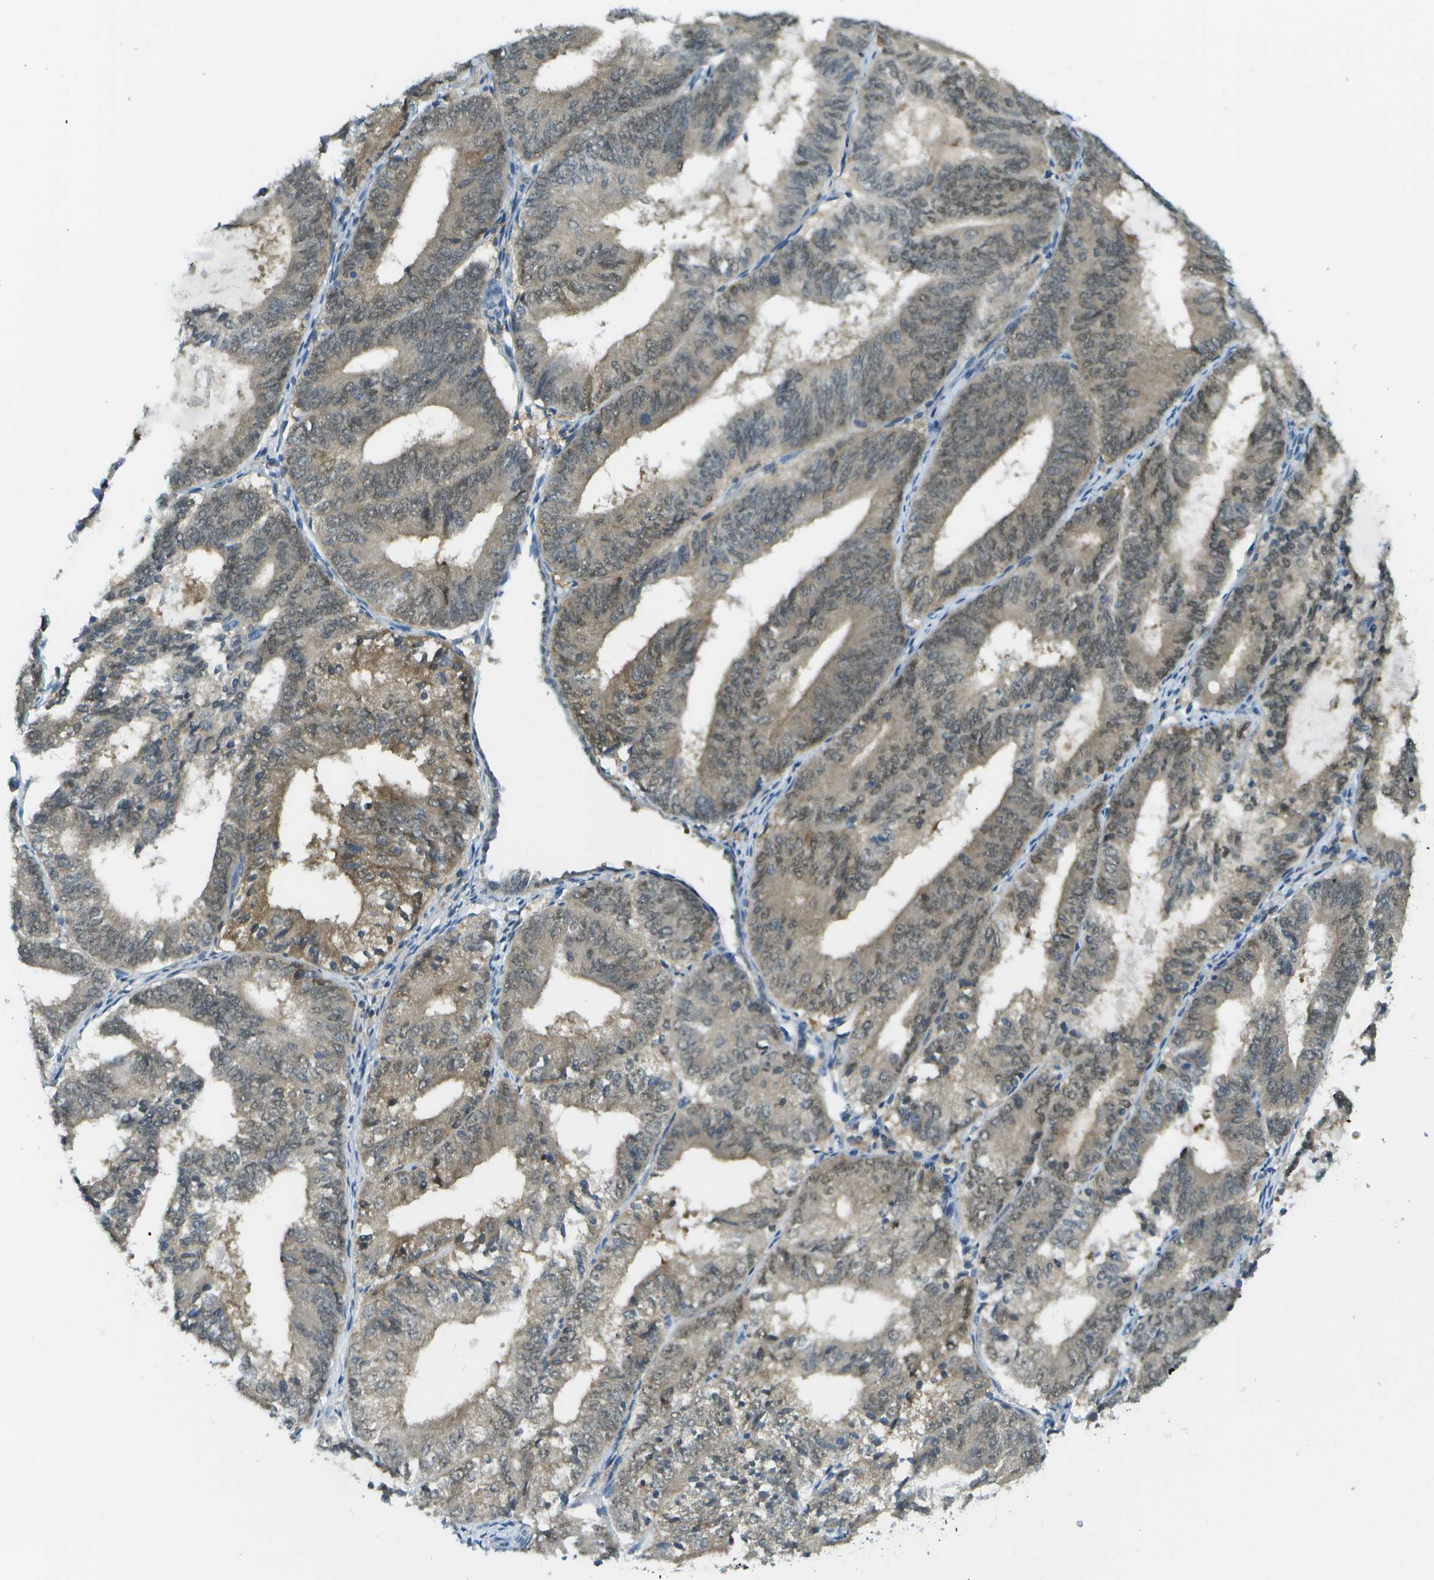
{"staining": {"intensity": "weak", "quantity": "25%-75%", "location": "cytoplasmic/membranous,nuclear"}, "tissue": "endometrial cancer", "cell_type": "Tumor cells", "image_type": "cancer", "snomed": [{"axis": "morphology", "description": "Adenocarcinoma, NOS"}, {"axis": "topography", "description": "Endometrium"}], "caption": "This is a micrograph of IHC staining of endometrial cancer (adenocarcinoma), which shows weak staining in the cytoplasmic/membranous and nuclear of tumor cells.", "gene": "CDH23", "patient": {"sex": "female", "age": 81}}